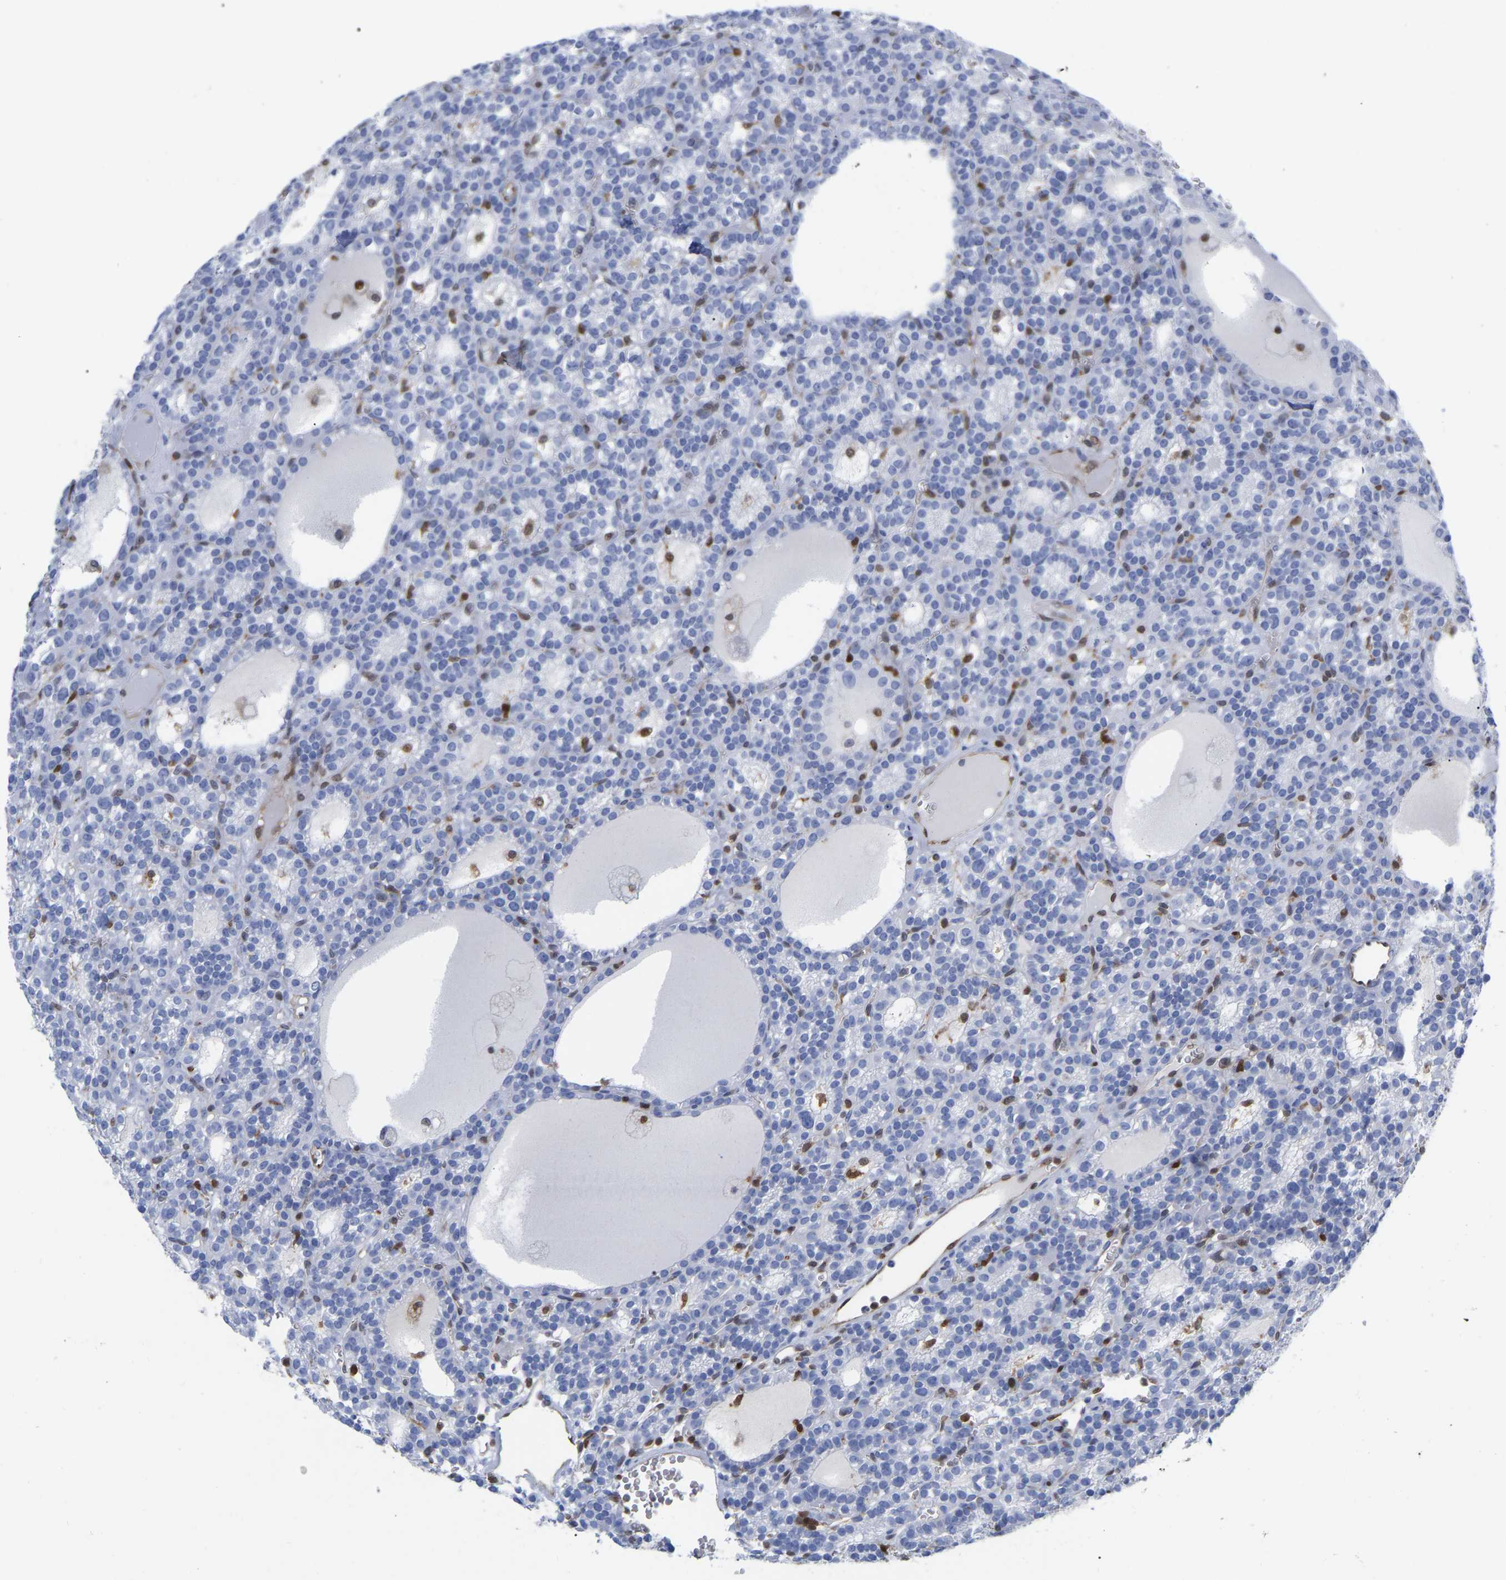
{"staining": {"intensity": "negative", "quantity": "none", "location": "none"}, "tissue": "parathyroid gland", "cell_type": "Glandular cells", "image_type": "normal", "snomed": [{"axis": "morphology", "description": "Normal tissue, NOS"}, {"axis": "morphology", "description": "Adenoma, NOS"}, {"axis": "topography", "description": "Parathyroid gland"}], "caption": "High magnification brightfield microscopy of unremarkable parathyroid gland stained with DAB (brown) and counterstained with hematoxylin (blue): glandular cells show no significant positivity. (DAB (3,3'-diaminobenzidine) immunohistochemistry with hematoxylin counter stain).", "gene": "GIMAP4", "patient": {"sex": "female", "age": 58}}